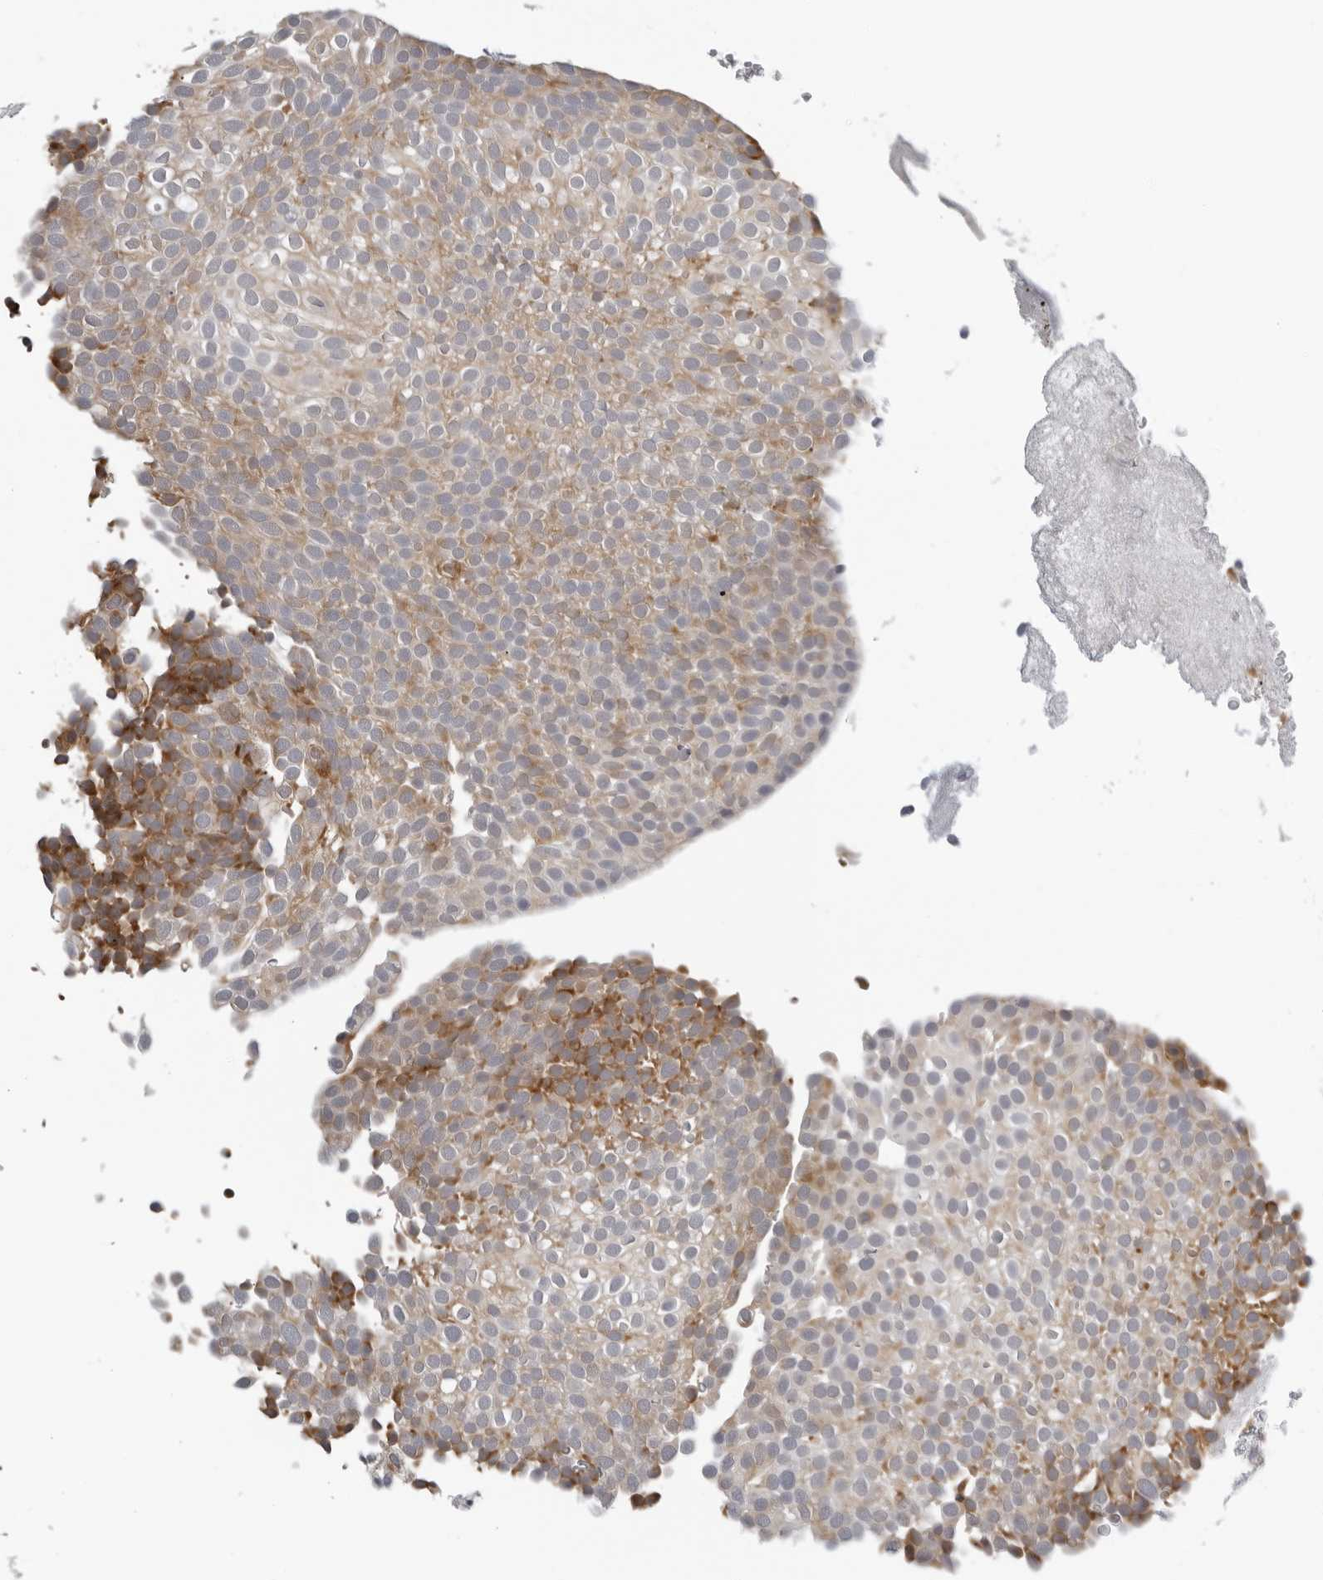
{"staining": {"intensity": "moderate", "quantity": "25%-75%", "location": "cytoplasmic/membranous"}, "tissue": "urothelial cancer", "cell_type": "Tumor cells", "image_type": "cancer", "snomed": [{"axis": "morphology", "description": "Urothelial carcinoma, Low grade"}, {"axis": "topography", "description": "Urinary bladder"}], "caption": "Moderate cytoplasmic/membranous protein positivity is seen in approximately 25%-75% of tumor cells in urothelial cancer.", "gene": "CPT2", "patient": {"sex": "male", "age": 78}}